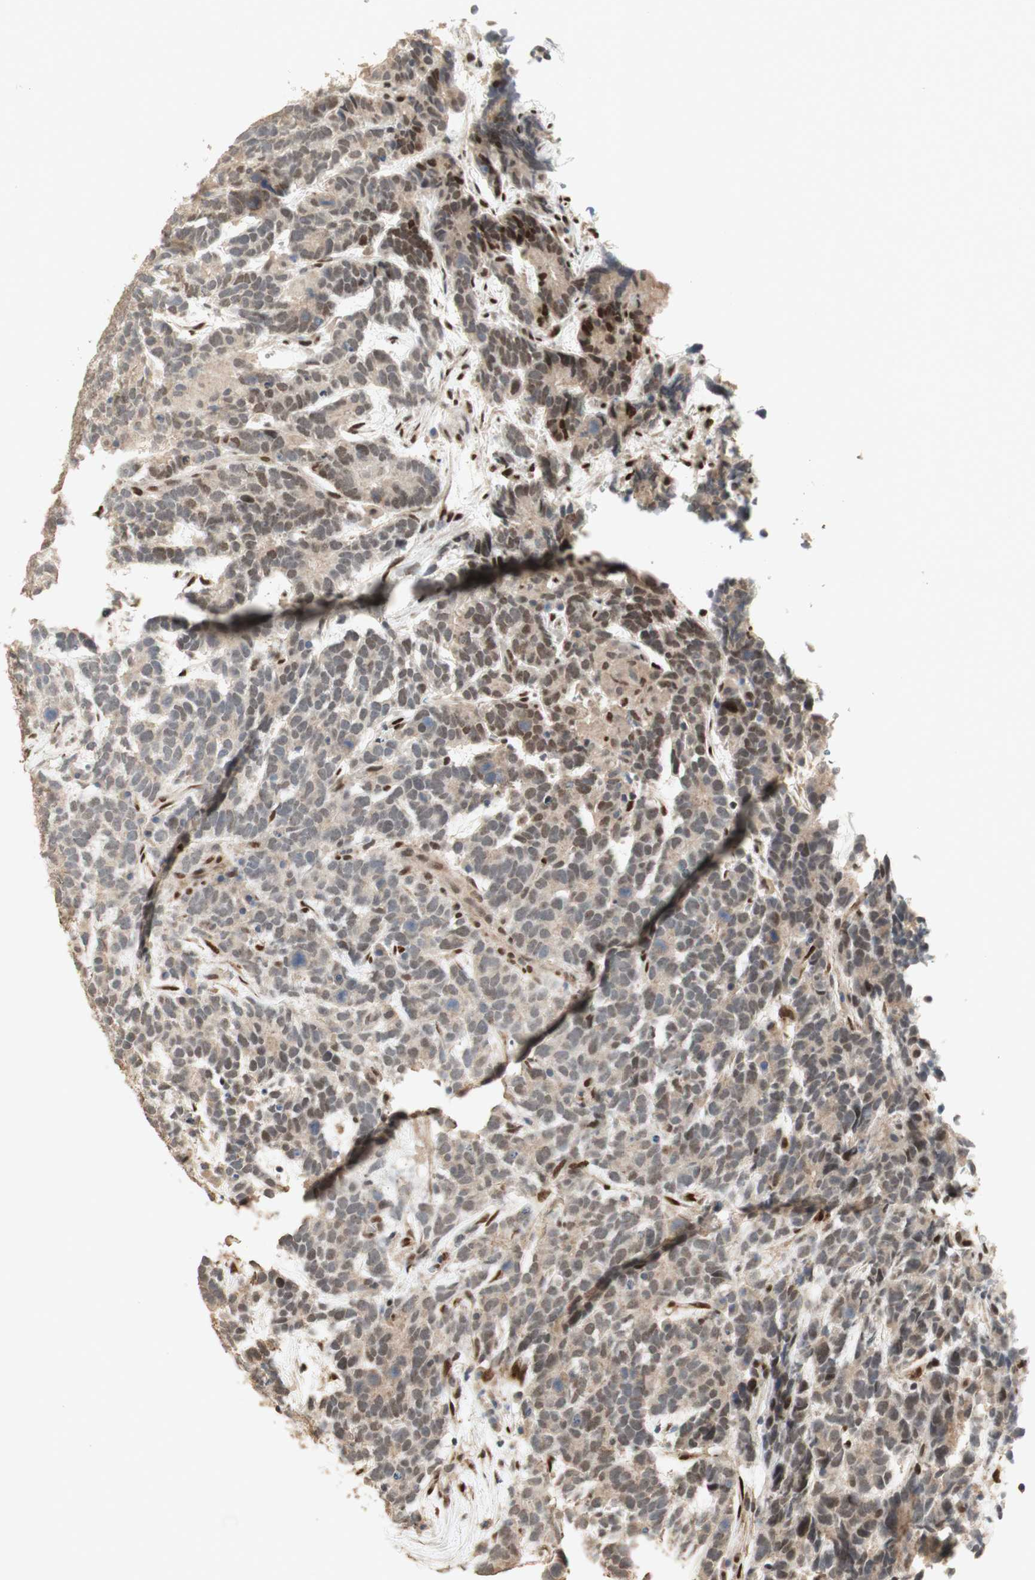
{"staining": {"intensity": "weak", "quantity": "25%-75%", "location": "nuclear"}, "tissue": "testis cancer", "cell_type": "Tumor cells", "image_type": "cancer", "snomed": [{"axis": "morphology", "description": "Carcinoma, Embryonal, NOS"}, {"axis": "topography", "description": "Testis"}], "caption": "Approximately 25%-75% of tumor cells in human testis cancer reveal weak nuclear protein expression as visualized by brown immunohistochemical staining.", "gene": "FOXP1", "patient": {"sex": "male", "age": 26}}